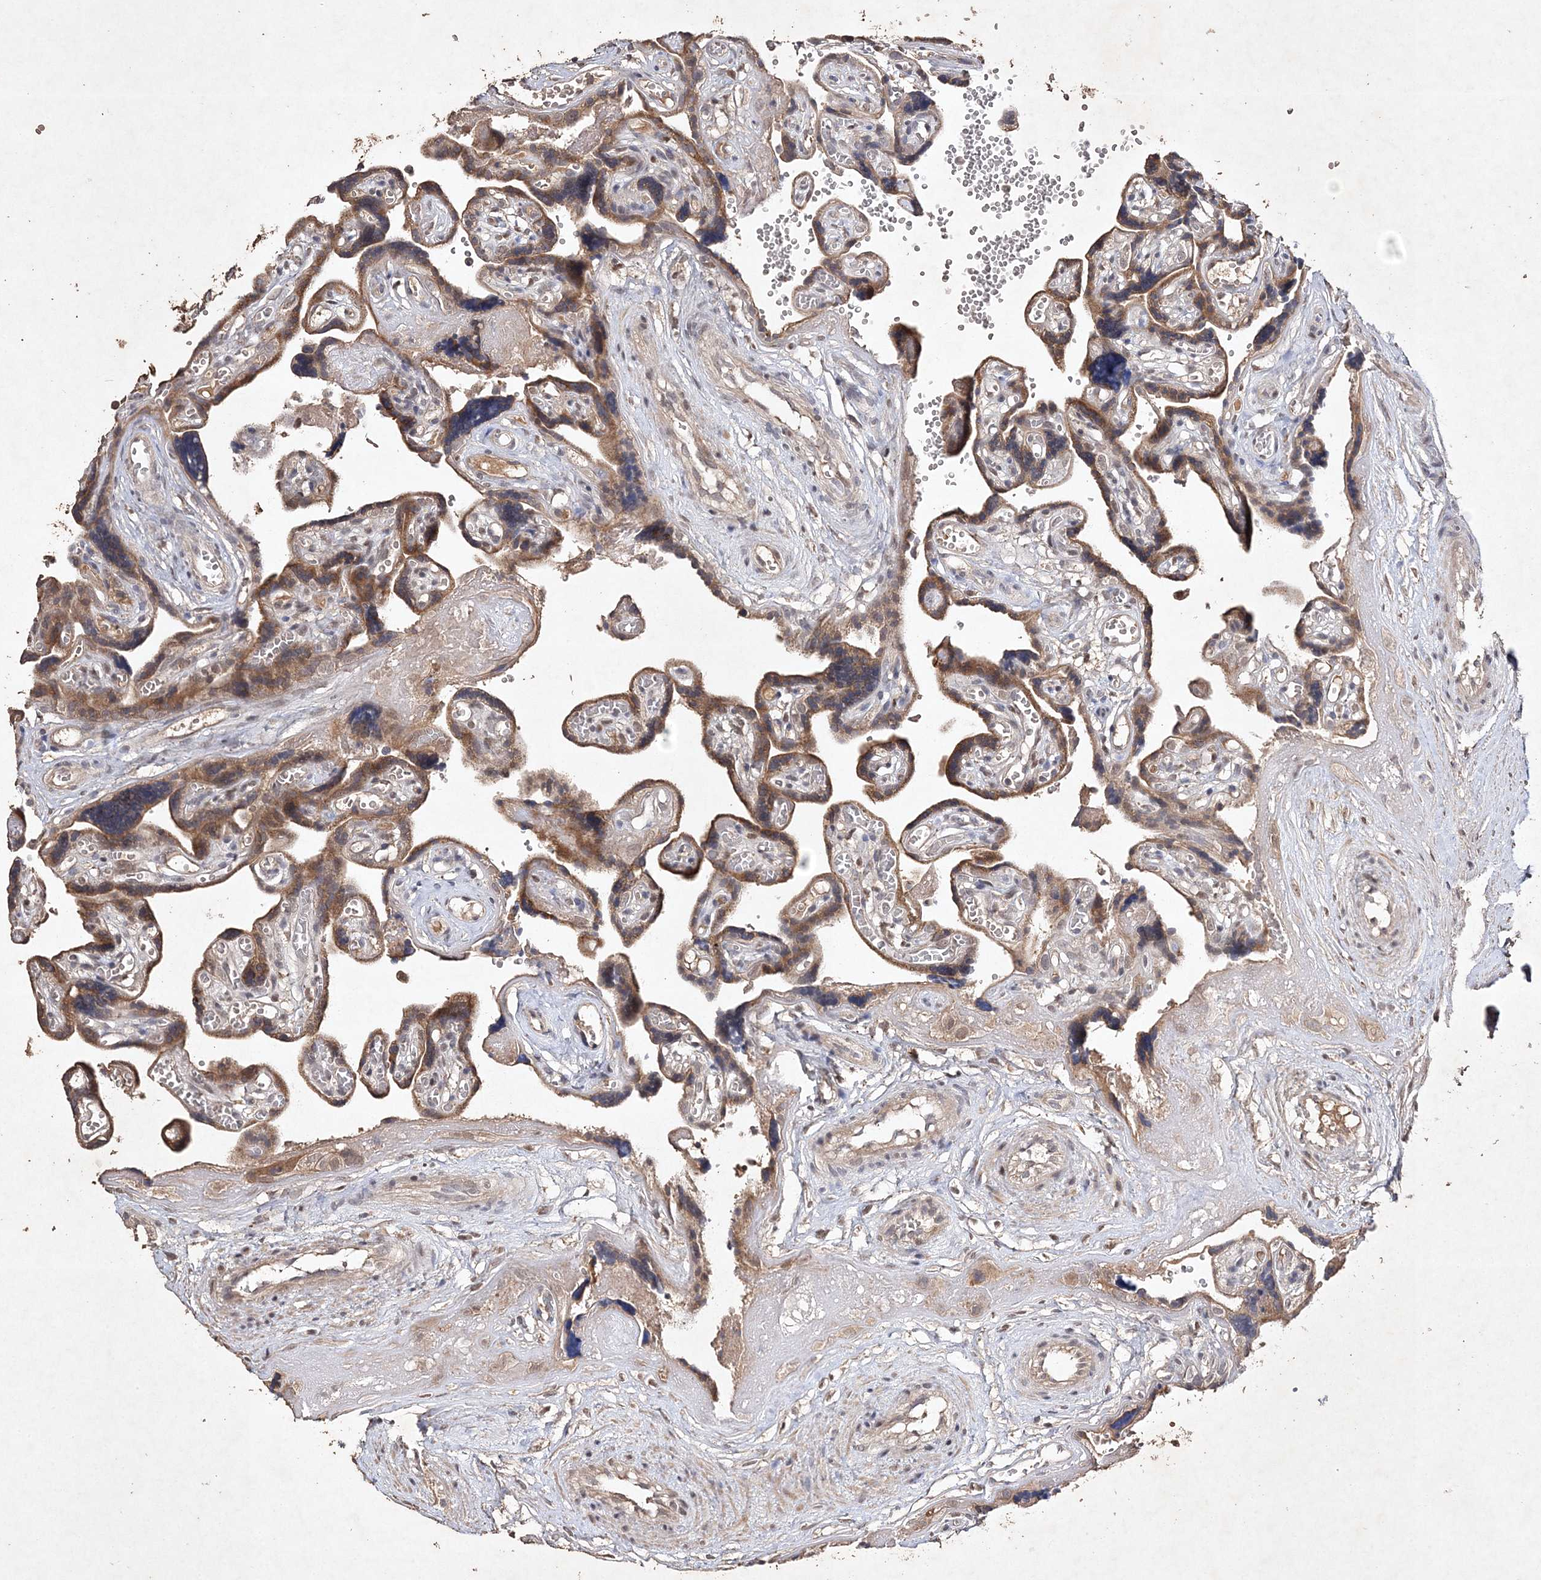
{"staining": {"intensity": "moderate", "quantity": ">75%", "location": "cytoplasmic/membranous,nuclear"}, "tissue": "placenta", "cell_type": "Trophoblastic cells", "image_type": "normal", "snomed": [{"axis": "morphology", "description": "Normal tissue, NOS"}, {"axis": "topography", "description": "Placenta"}], "caption": "IHC (DAB) staining of normal human placenta displays moderate cytoplasmic/membranous,nuclear protein positivity in about >75% of trophoblastic cells.", "gene": "C3orf38", "patient": {"sex": "female", "age": 30}}